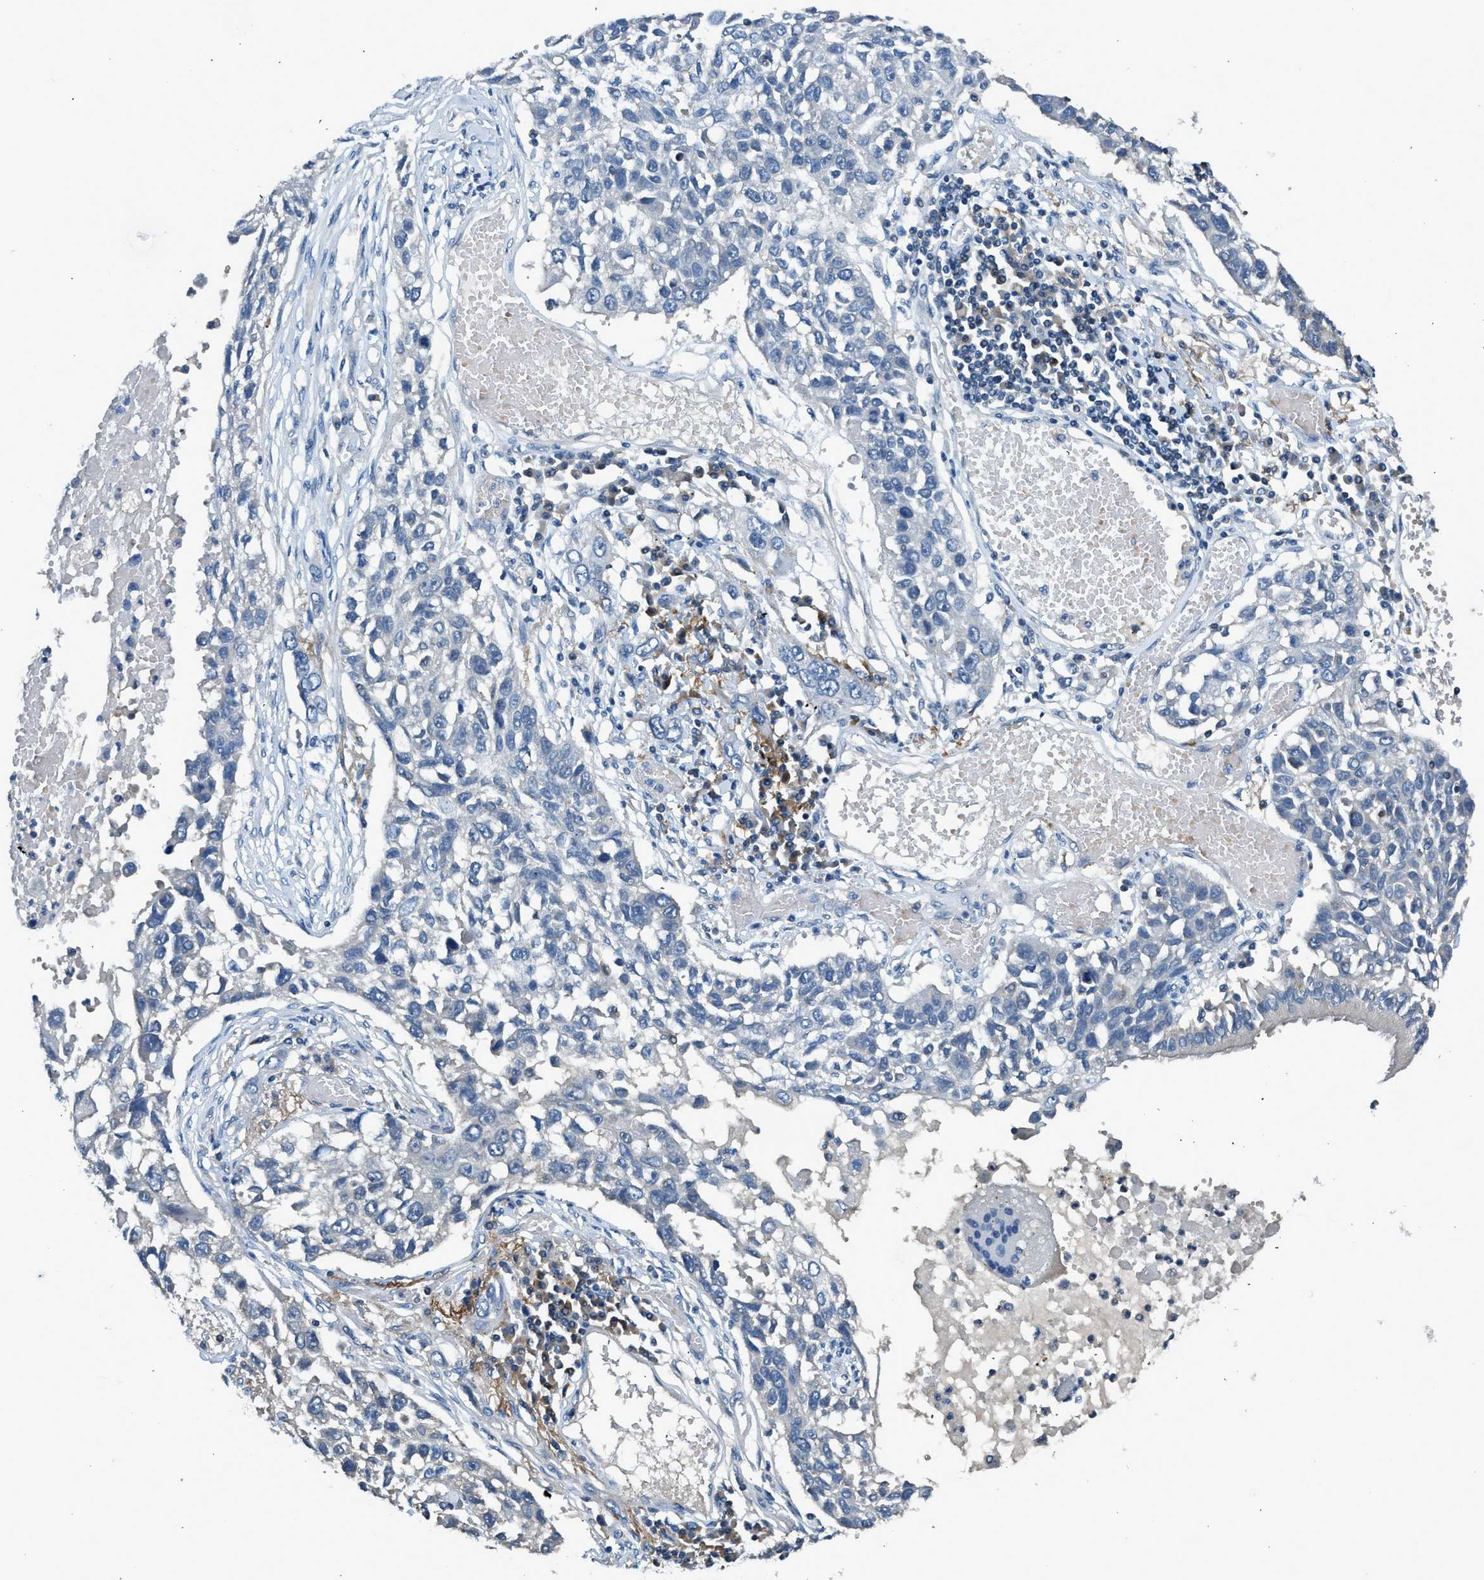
{"staining": {"intensity": "negative", "quantity": "none", "location": "none"}, "tissue": "lung cancer", "cell_type": "Tumor cells", "image_type": "cancer", "snomed": [{"axis": "morphology", "description": "Squamous cell carcinoma, NOS"}, {"axis": "topography", "description": "Lung"}], "caption": "The histopathology image exhibits no staining of tumor cells in lung cancer. (DAB (3,3'-diaminobenzidine) immunohistochemistry (IHC), high magnification).", "gene": "LMLN", "patient": {"sex": "male", "age": 71}}